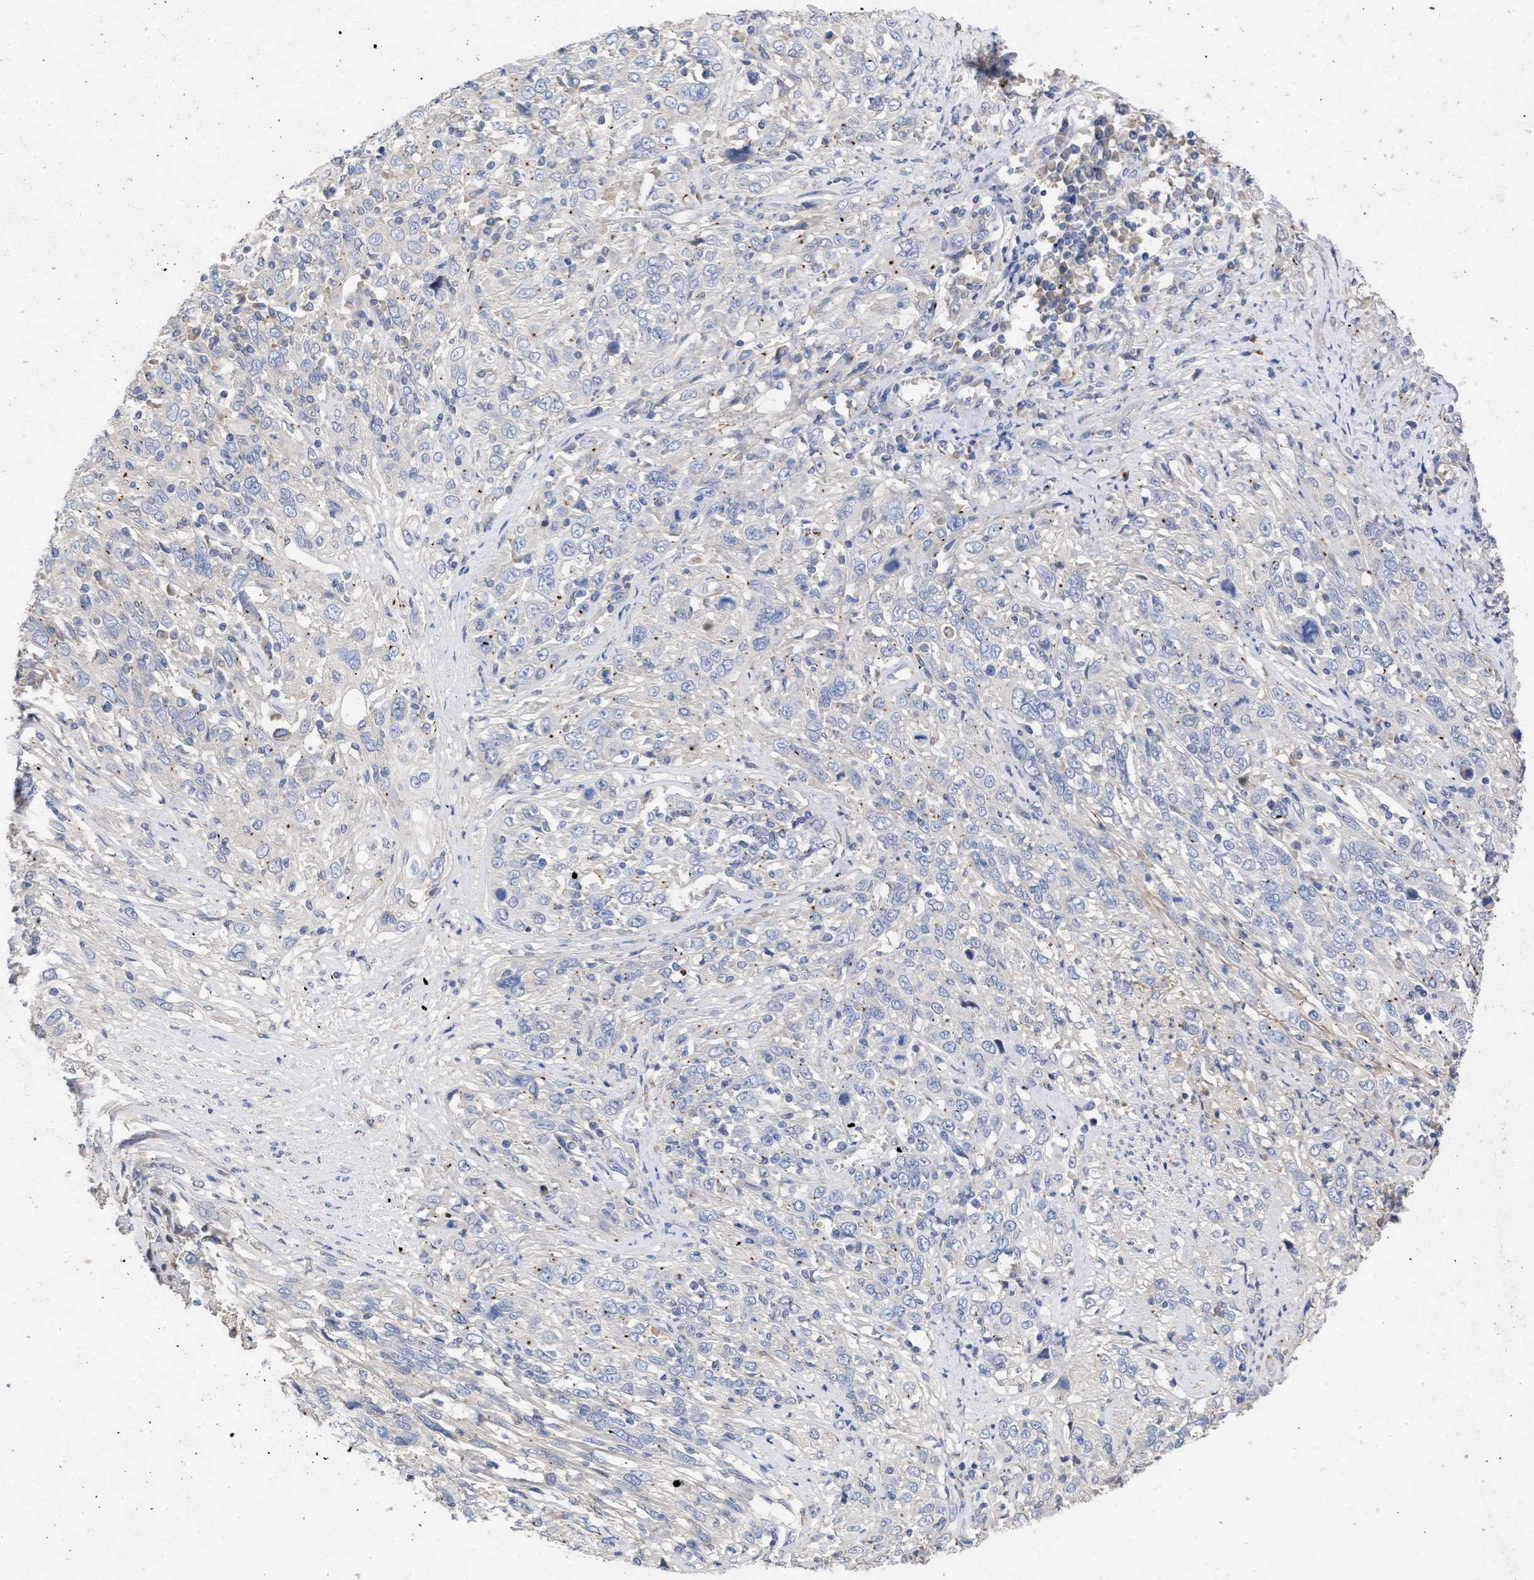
{"staining": {"intensity": "negative", "quantity": "none", "location": "none"}, "tissue": "cervical cancer", "cell_type": "Tumor cells", "image_type": "cancer", "snomed": [{"axis": "morphology", "description": "Squamous cell carcinoma, NOS"}, {"axis": "topography", "description": "Cervix"}], "caption": "This is an immunohistochemistry image of human squamous cell carcinoma (cervical). There is no expression in tumor cells.", "gene": "ARHGEF4", "patient": {"sex": "female", "age": 46}}